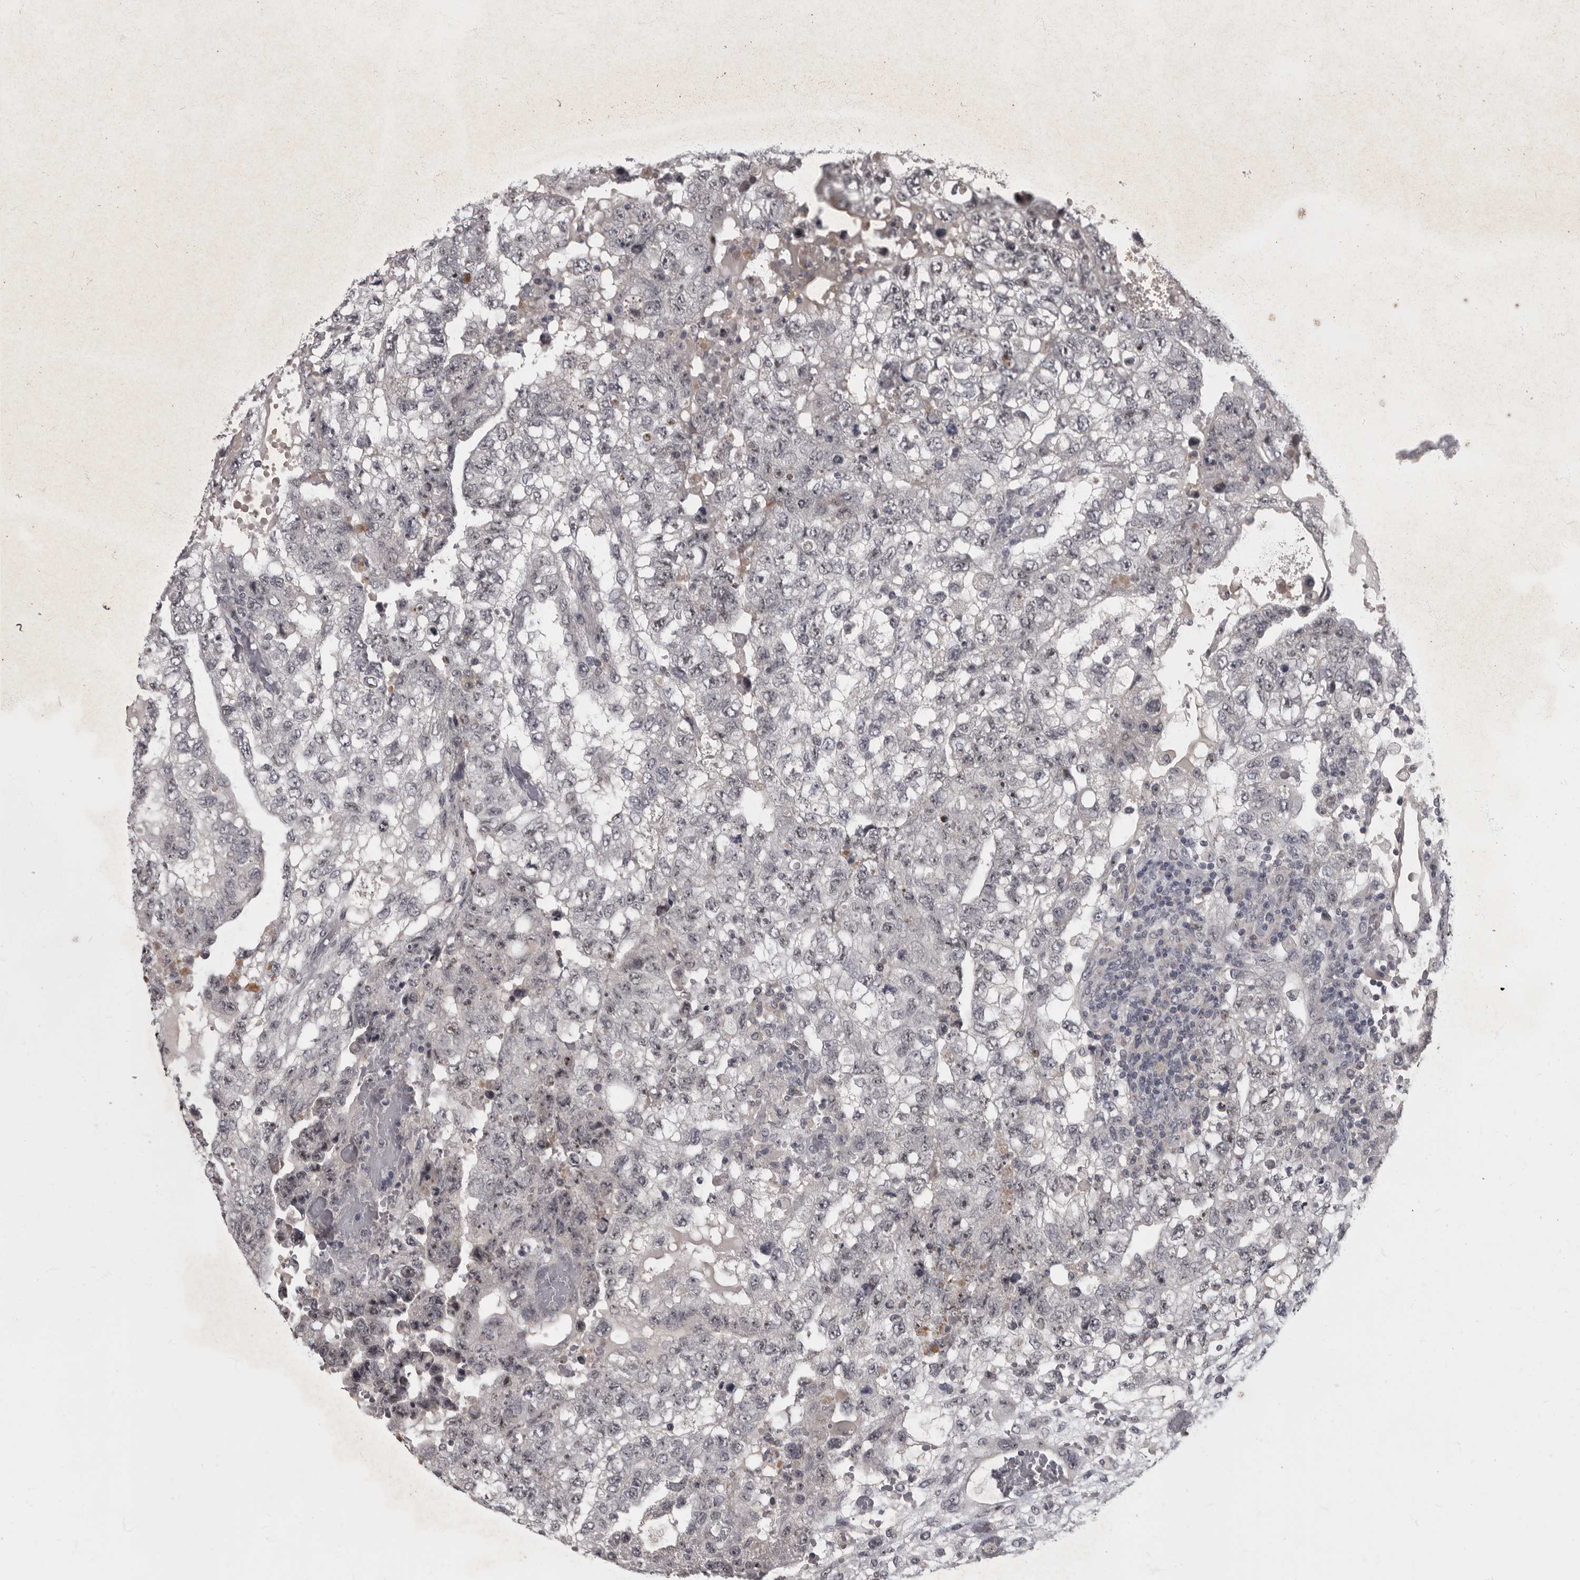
{"staining": {"intensity": "negative", "quantity": "none", "location": "none"}, "tissue": "testis cancer", "cell_type": "Tumor cells", "image_type": "cancer", "snomed": [{"axis": "morphology", "description": "Carcinoma, Embryonal, NOS"}, {"axis": "topography", "description": "Testis"}], "caption": "Tumor cells are negative for protein expression in human testis cancer. (Brightfield microscopy of DAB (3,3'-diaminobenzidine) immunohistochemistry at high magnification).", "gene": "MRTO4", "patient": {"sex": "male", "age": 36}}